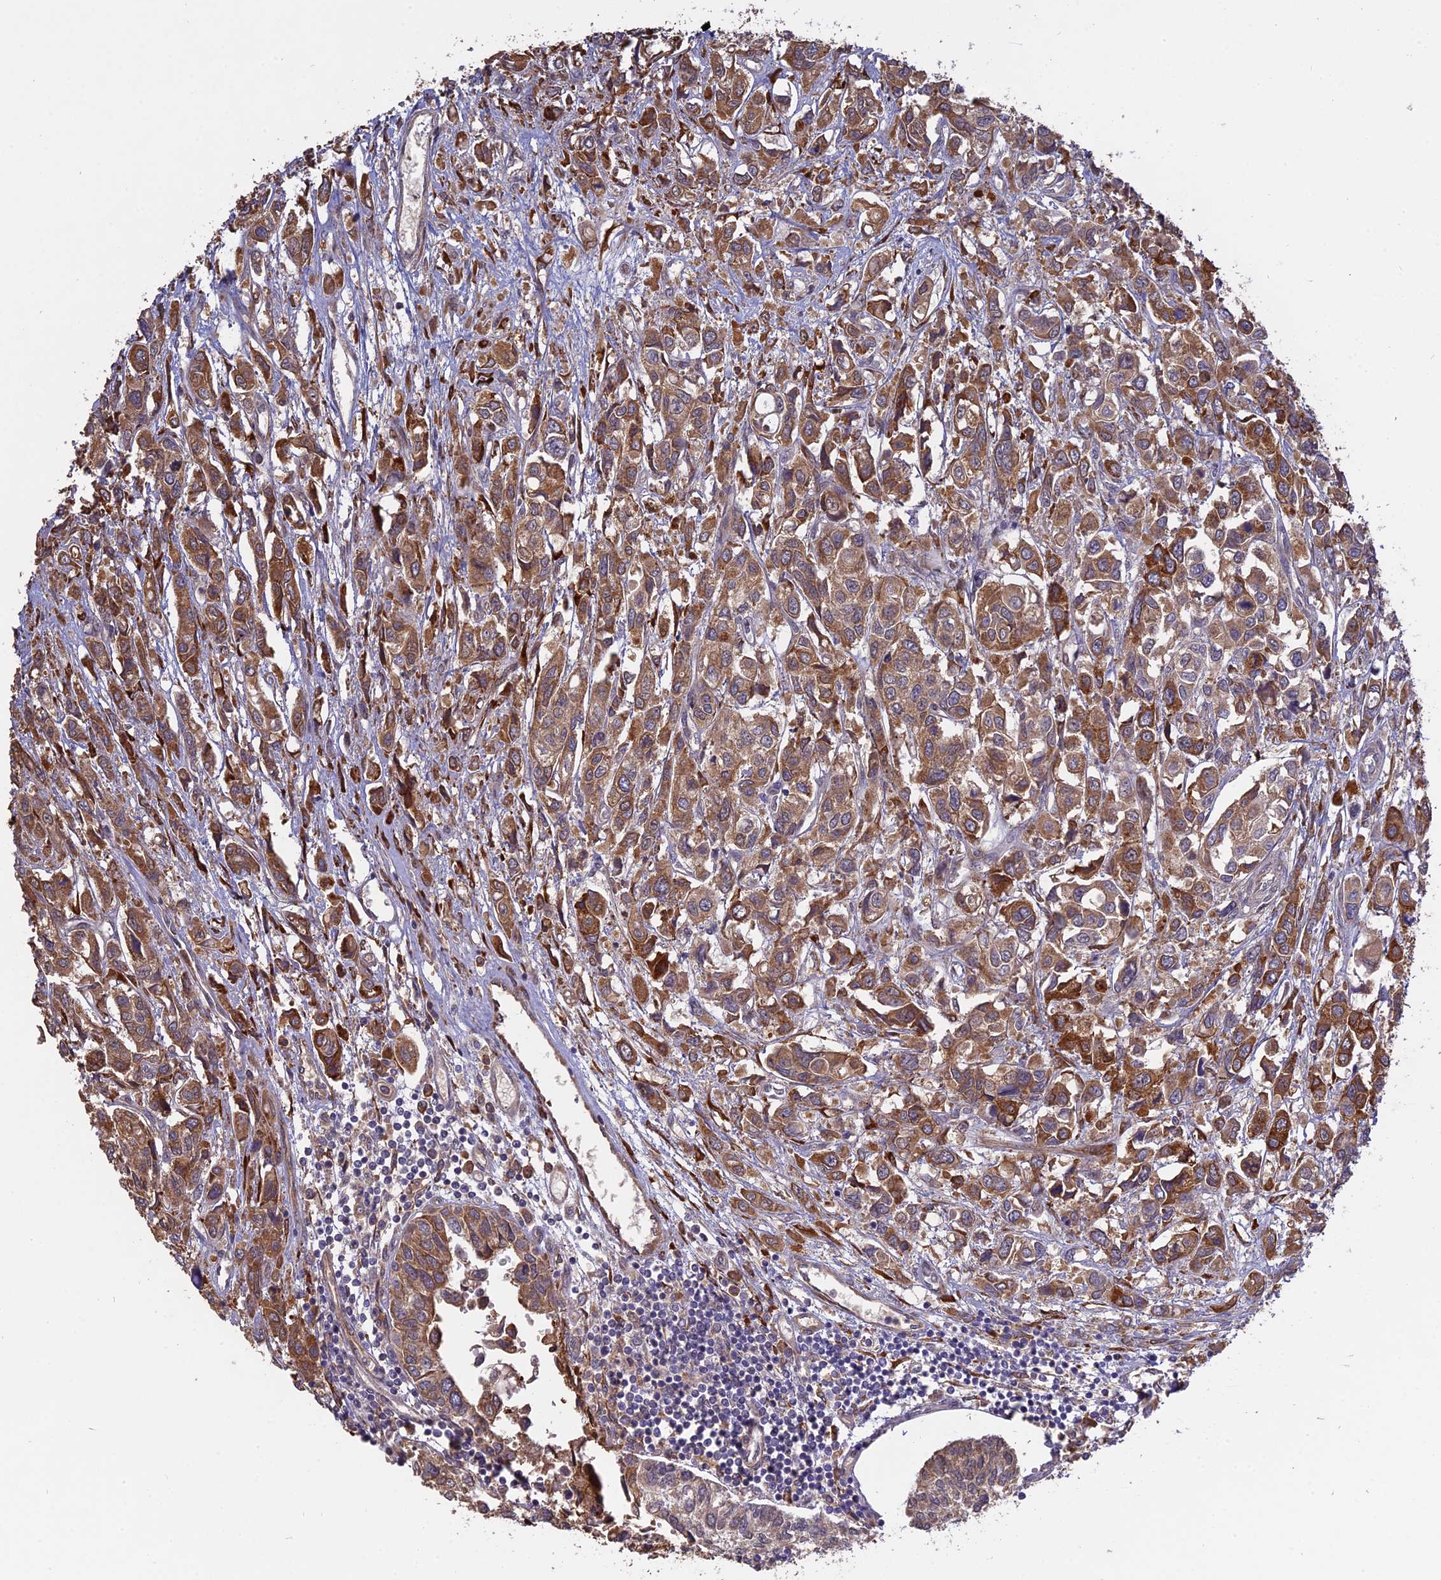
{"staining": {"intensity": "moderate", "quantity": ">75%", "location": "cytoplasmic/membranous"}, "tissue": "urothelial cancer", "cell_type": "Tumor cells", "image_type": "cancer", "snomed": [{"axis": "morphology", "description": "Urothelial carcinoma, High grade"}, {"axis": "topography", "description": "Urinary bladder"}], "caption": "Protein expression analysis of urothelial cancer demonstrates moderate cytoplasmic/membranous expression in about >75% of tumor cells.", "gene": "PPIC", "patient": {"sex": "male", "age": 67}}